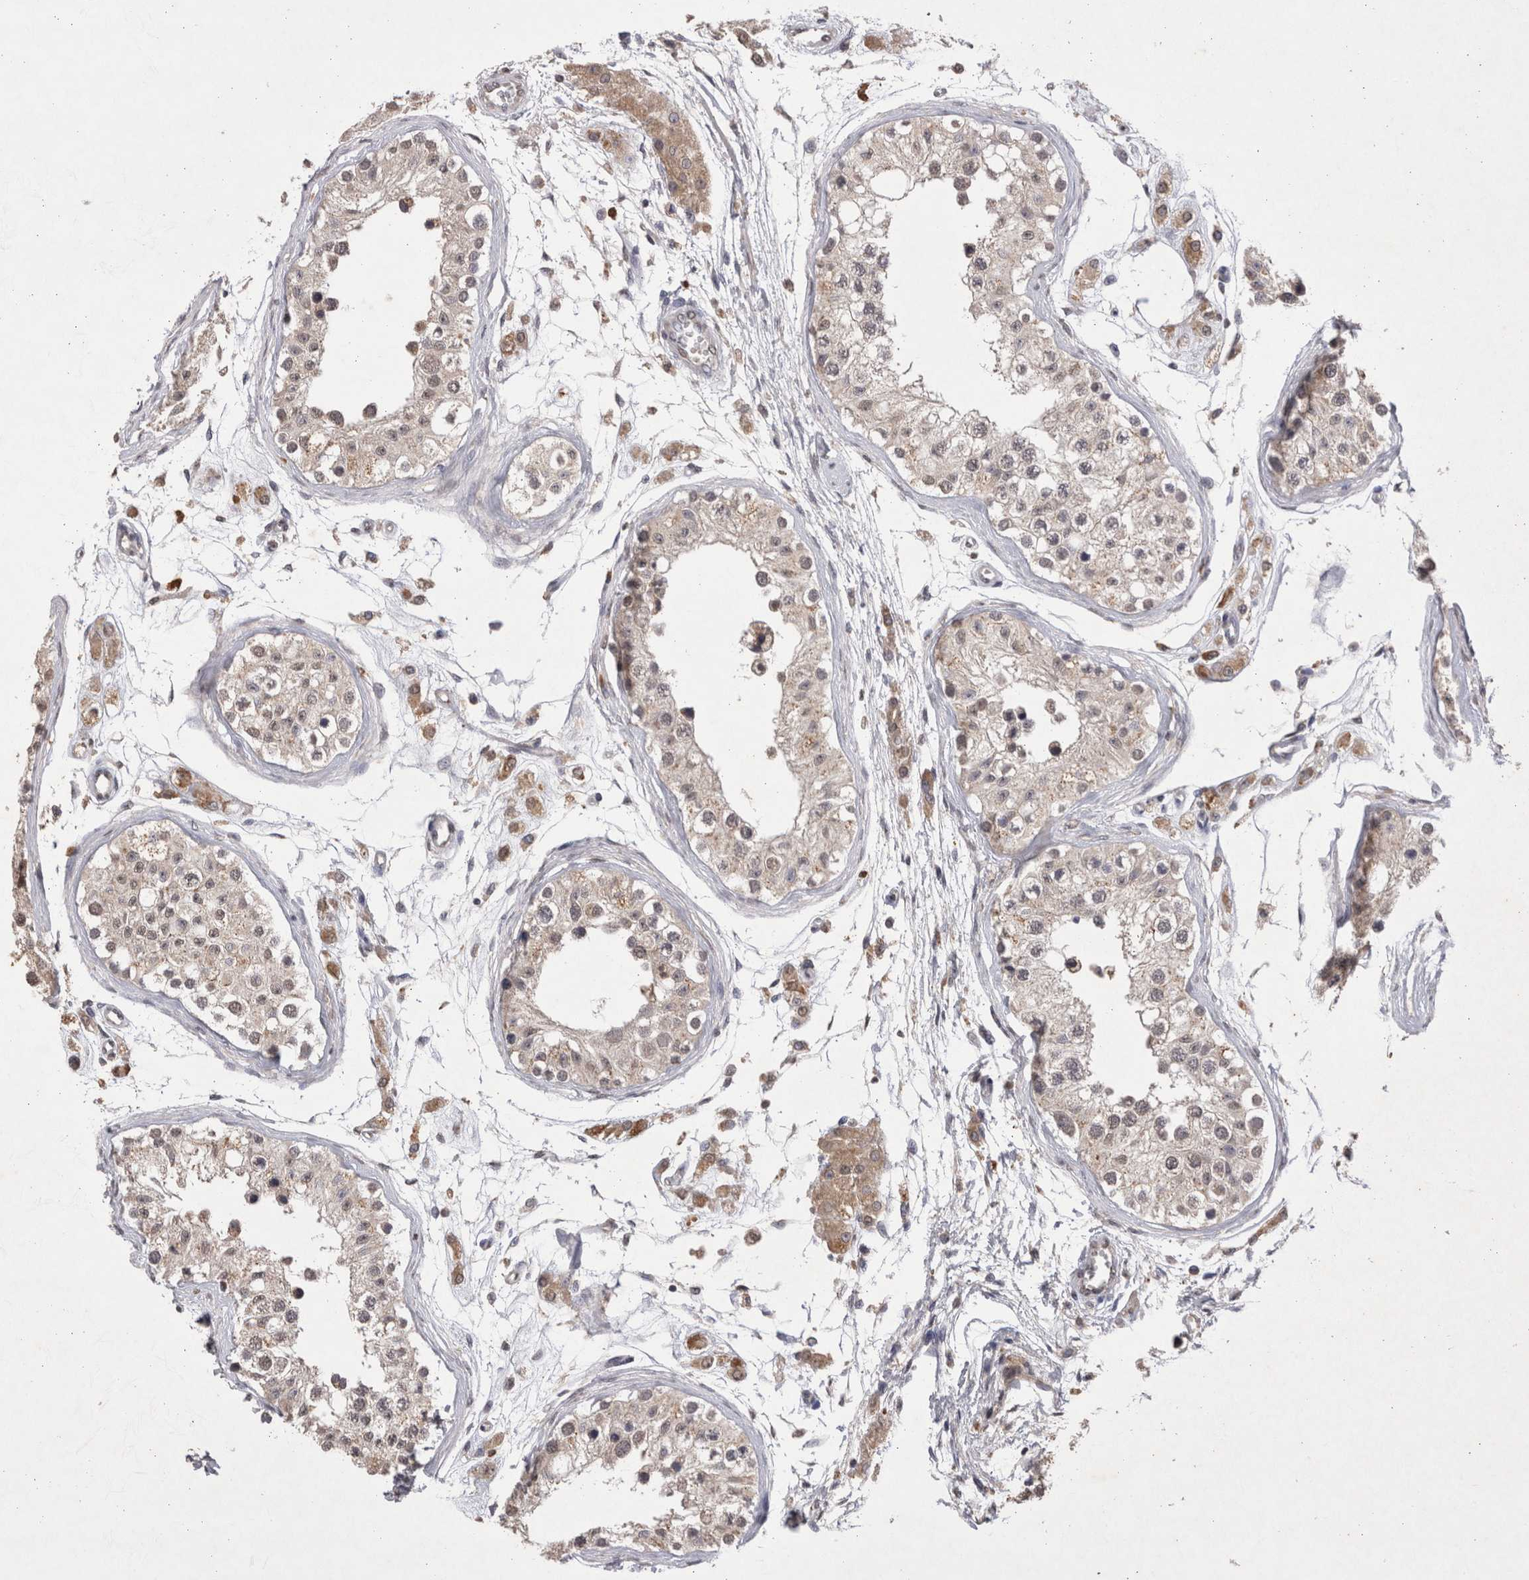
{"staining": {"intensity": "weak", "quantity": "25%-75%", "location": "cytoplasmic/membranous,nuclear"}, "tissue": "testis", "cell_type": "Cells in seminiferous ducts", "image_type": "normal", "snomed": [{"axis": "morphology", "description": "Normal tissue, NOS"}, {"axis": "morphology", "description": "Adenocarcinoma, metastatic, NOS"}, {"axis": "topography", "description": "Testis"}], "caption": "Protein expression analysis of benign testis reveals weak cytoplasmic/membranous,nuclear staining in approximately 25%-75% of cells in seminiferous ducts. (DAB (3,3'-diaminobenzidine) IHC with brightfield microscopy, high magnification).", "gene": "GRK5", "patient": {"sex": "male", "age": 26}}